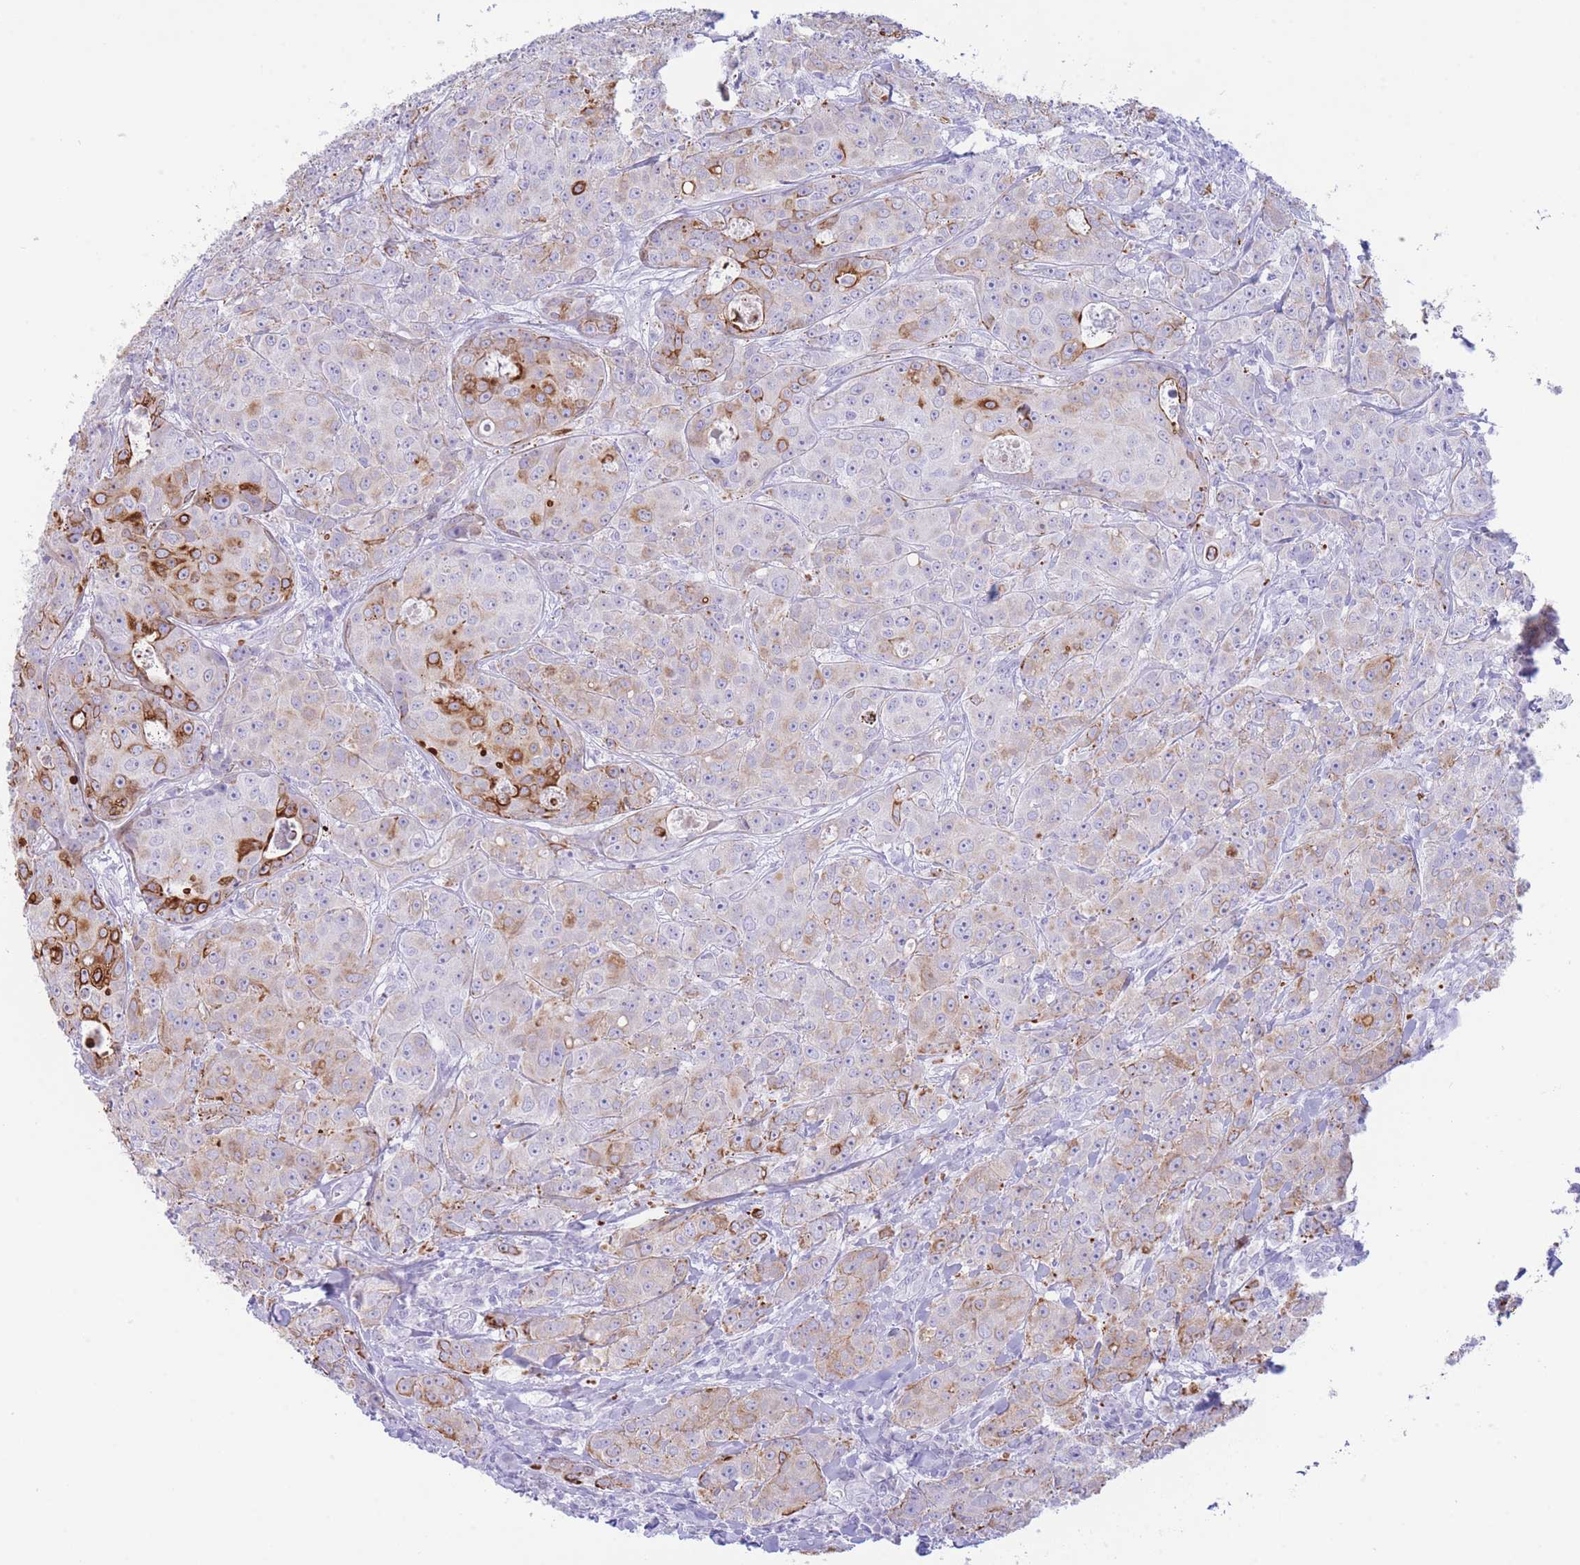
{"staining": {"intensity": "strong", "quantity": "<25%", "location": "cytoplasmic/membranous"}, "tissue": "breast cancer", "cell_type": "Tumor cells", "image_type": "cancer", "snomed": [{"axis": "morphology", "description": "Duct carcinoma"}, {"axis": "topography", "description": "Breast"}], "caption": "Brown immunohistochemical staining in human breast cancer displays strong cytoplasmic/membranous expression in approximately <25% of tumor cells. (DAB = brown stain, brightfield microscopy at high magnification).", "gene": "VWA8", "patient": {"sex": "female", "age": 43}}